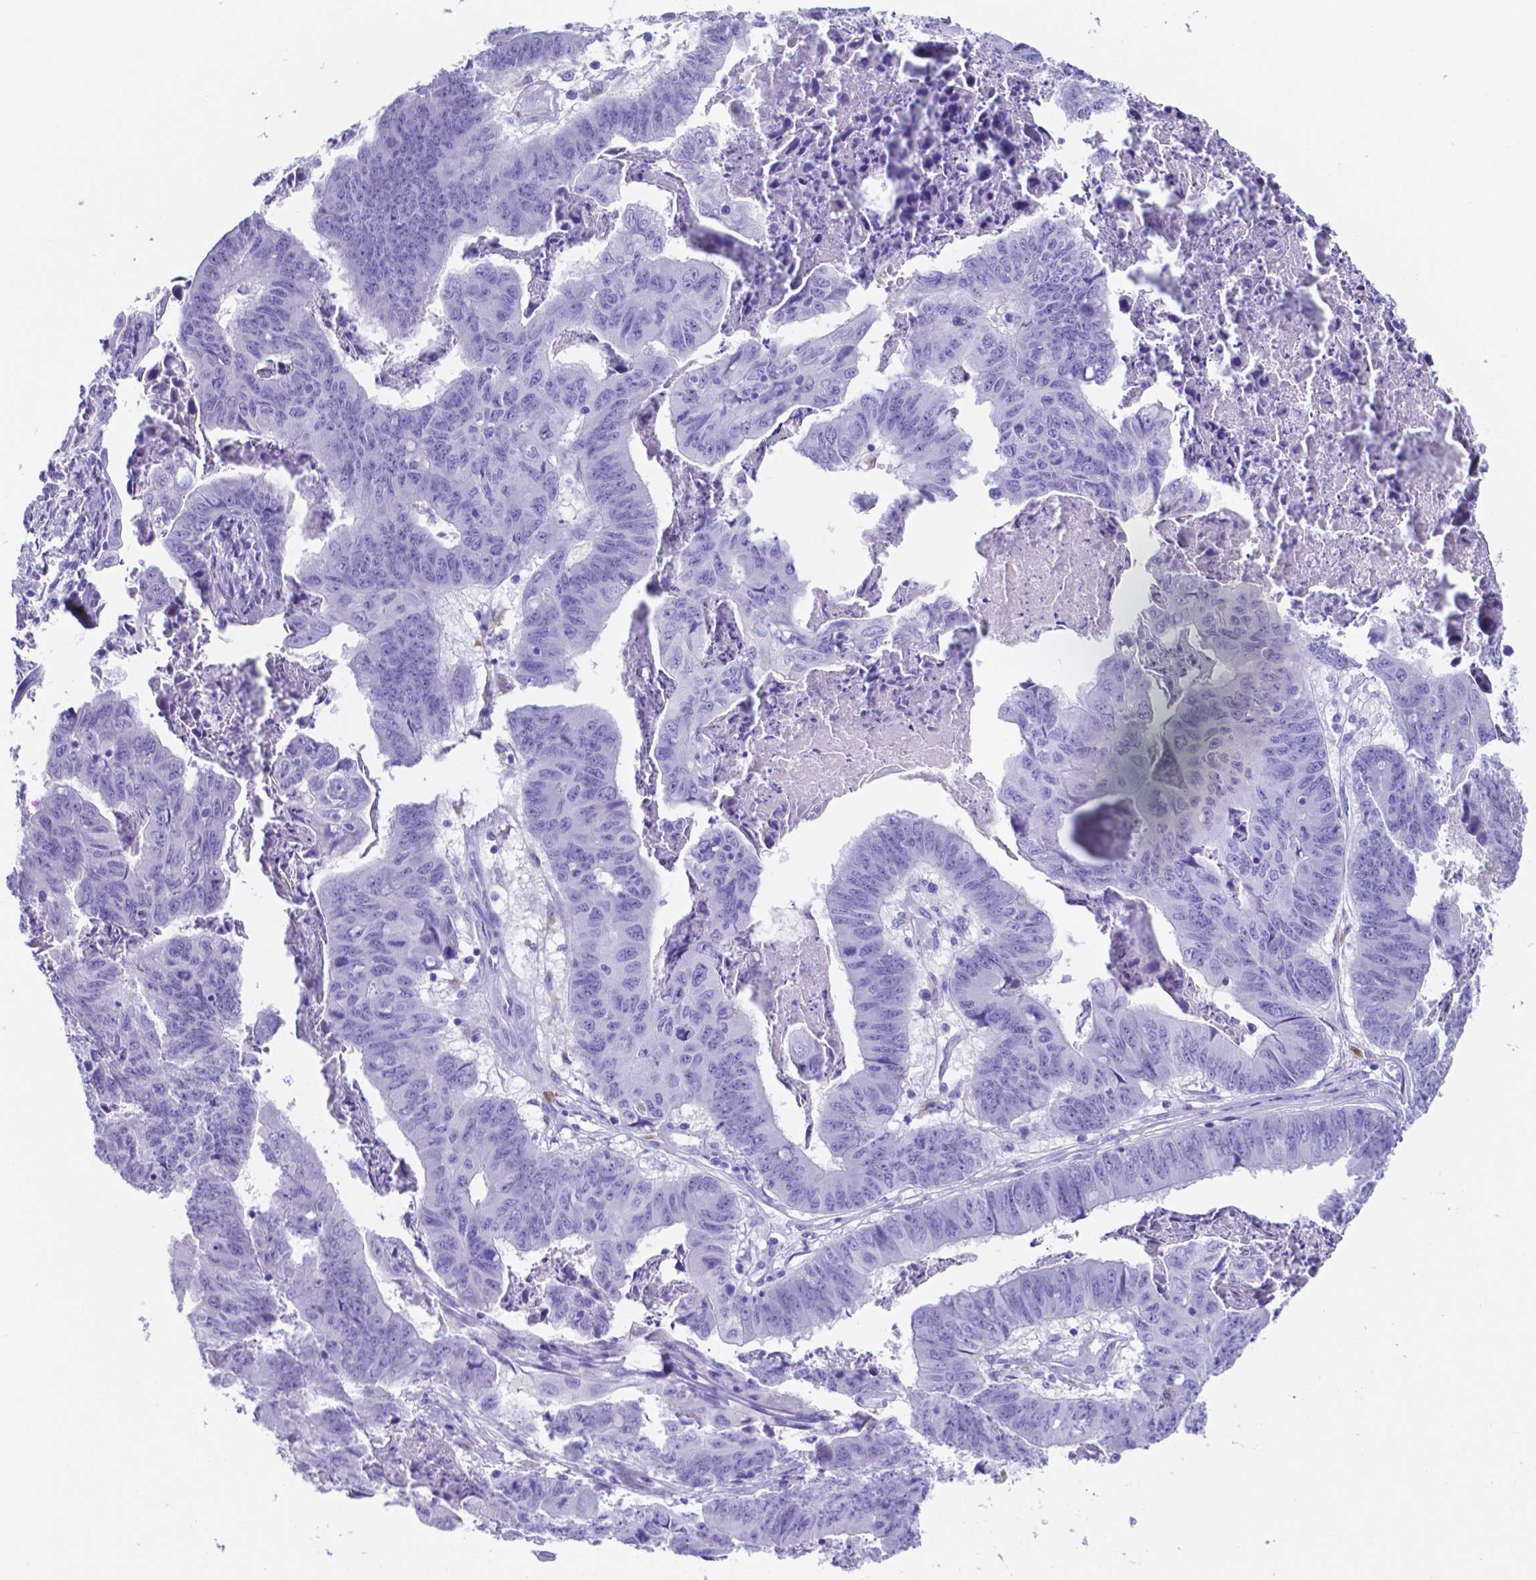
{"staining": {"intensity": "negative", "quantity": "none", "location": "none"}, "tissue": "stomach cancer", "cell_type": "Tumor cells", "image_type": "cancer", "snomed": [{"axis": "morphology", "description": "Adenocarcinoma, NOS"}, {"axis": "topography", "description": "Stomach, lower"}], "caption": "IHC of adenocarcinoma (stomach) displays no positivity in tumor cells.", "gene": "DNAAF8", "patient": {"sex": "male", "age": 77}}